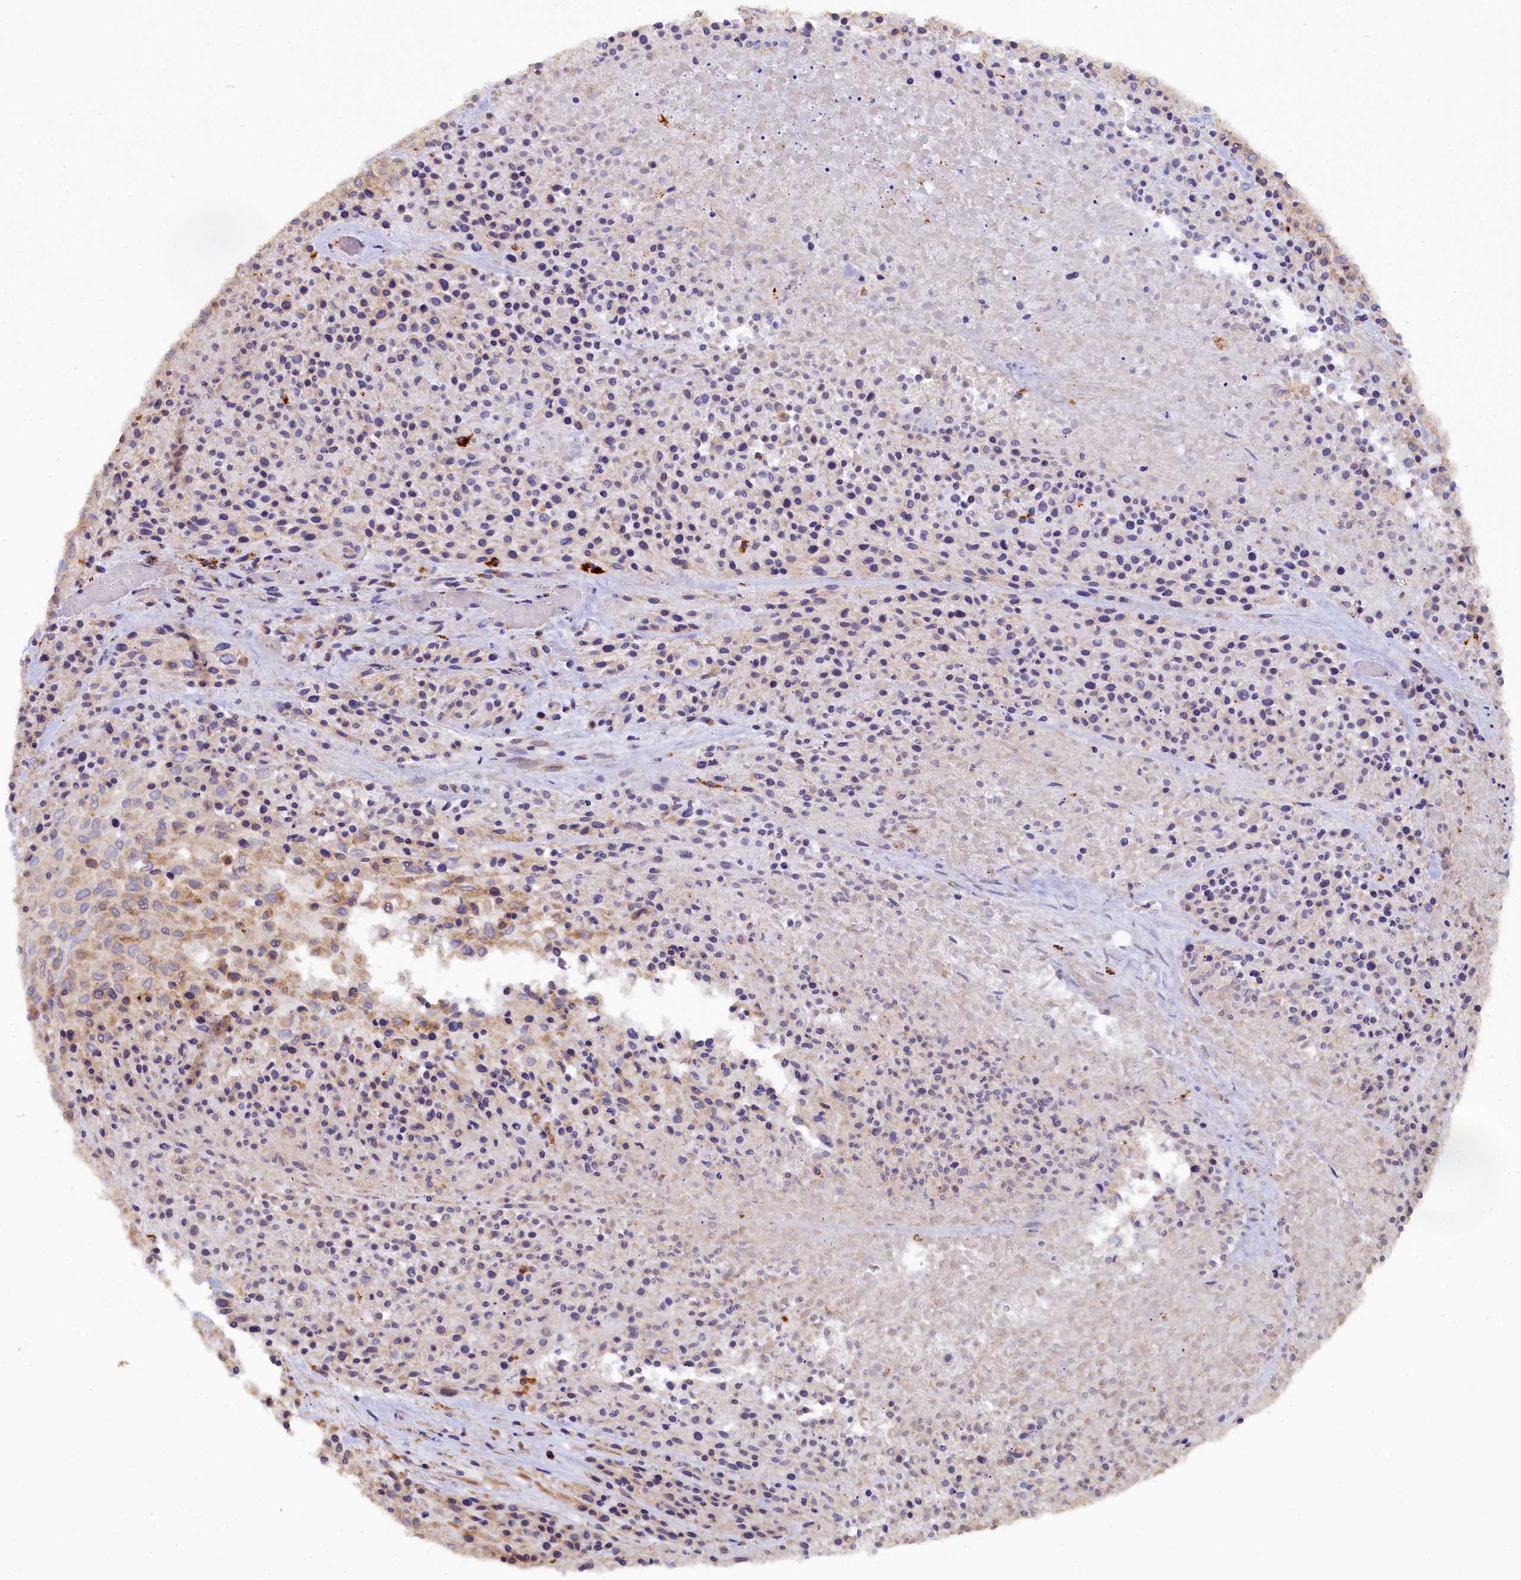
{"staining": {"intensity": "moderate", "quantity": "25%-75%", "location": "cytoplasmic/membranous"}, "tissue": "melanoma", "cell_type": "Tumor cells", "image_type": "cancer", "snomed": [{"axis": "morphology", "description": "Malignant melanoma, Metastatic site"}, {"axis": "topography", "description": "Skin"}], "caption": "Malignant melanoma (metastatic site) stained with DAB (3,3'-diaminobenzidine) immunohistochemistry (IHC) demonstrates medium levels of moderate cytoplasmic/membranous expression in about 25%-75% of tumor cells.", "gene": "POGLUT3", "patient": {"sex": "female", "age": 81}}